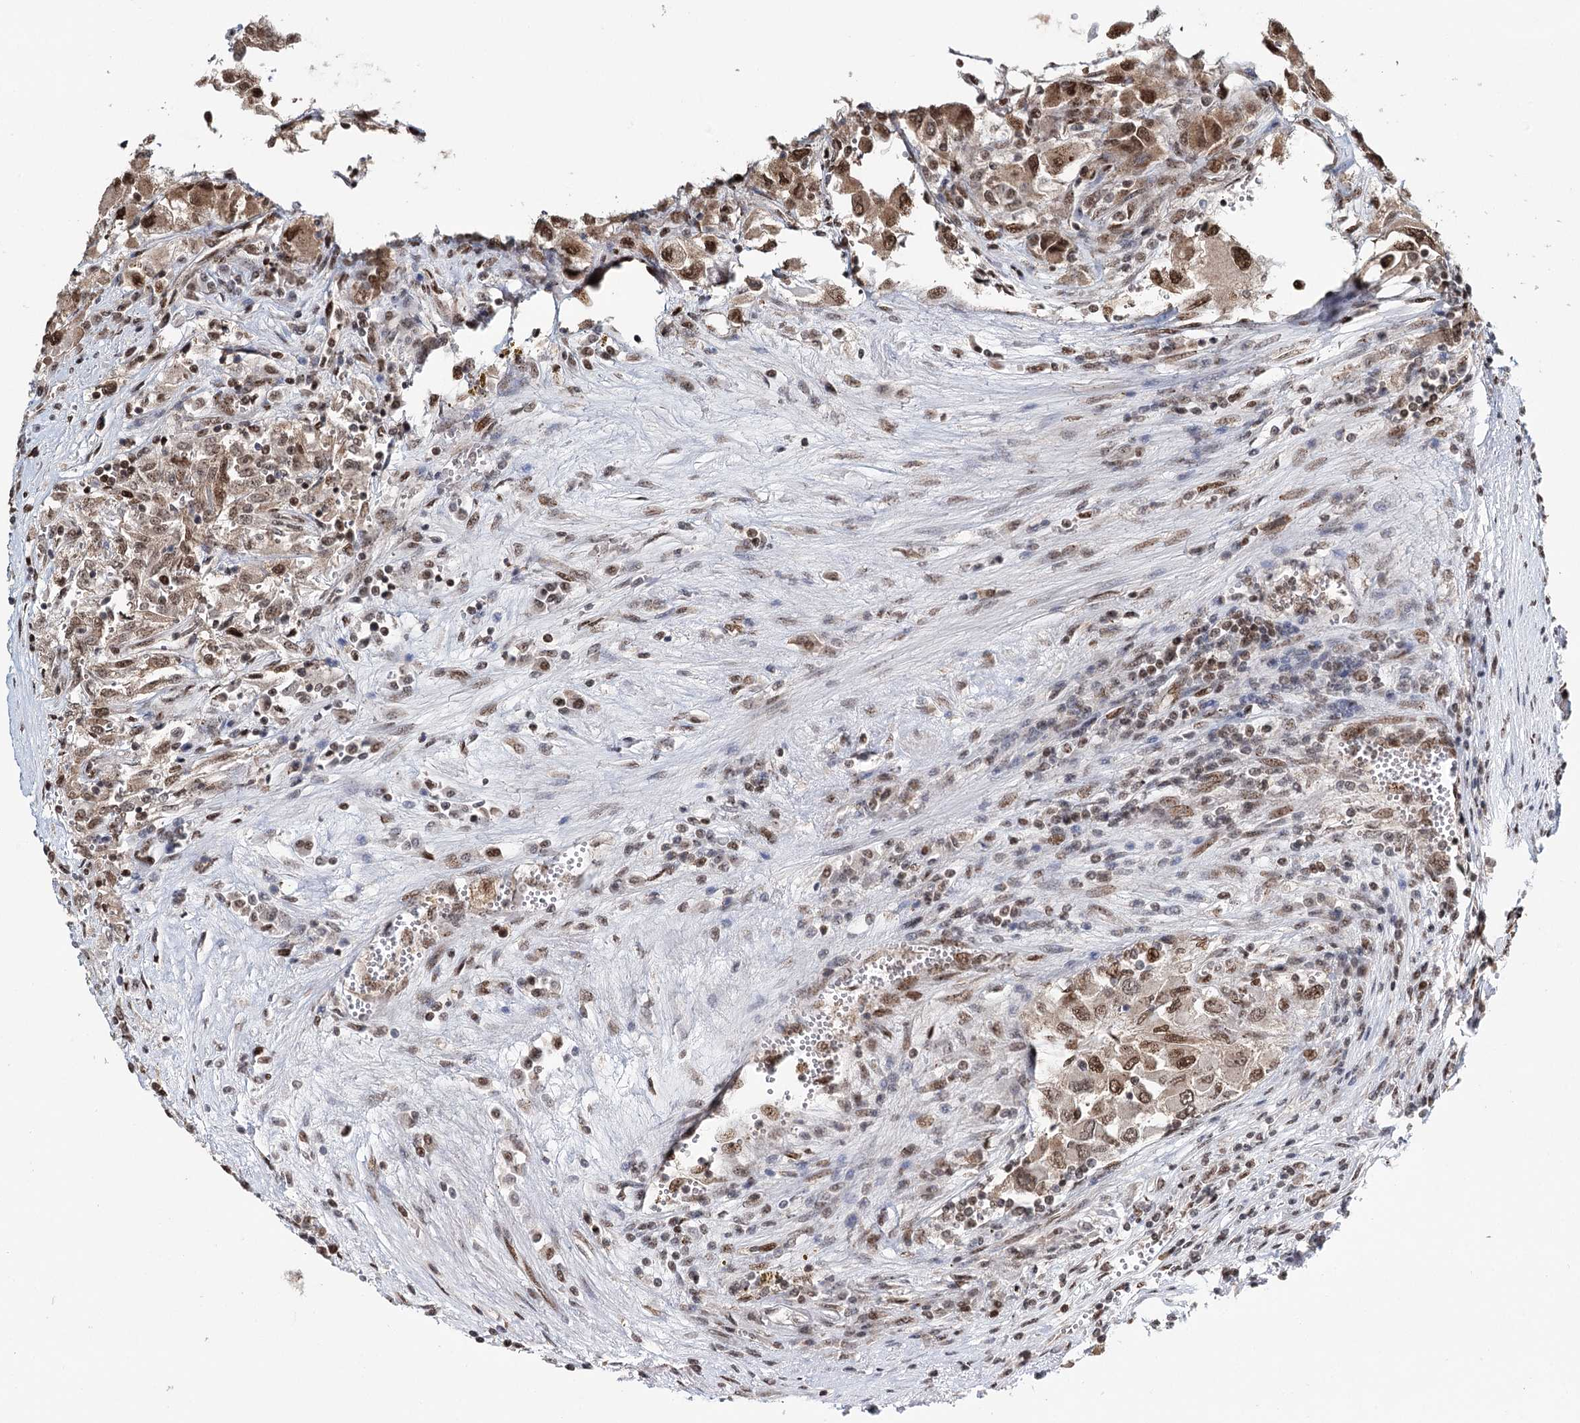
{"staining": {"intensity": "moderate", "quantity": ">75%", "location": "nuclear"}, "tissue": "renal cancer", "cell_type": "Tumor cells", "image_type": "cancer", "snomed": [{"axis": "morphology", "description": "Adenocarcinoma, NOS"}, {"axis": "topography", "description": "Kidney"}], "caption": "Protein analysis of adenocarcinoma (renal) tissue demonstrates moderate nuclear expression in approximately >75% of tumor cells.", "gene": "RPS27A", "patient": {"sex": "female", "age": 52}}